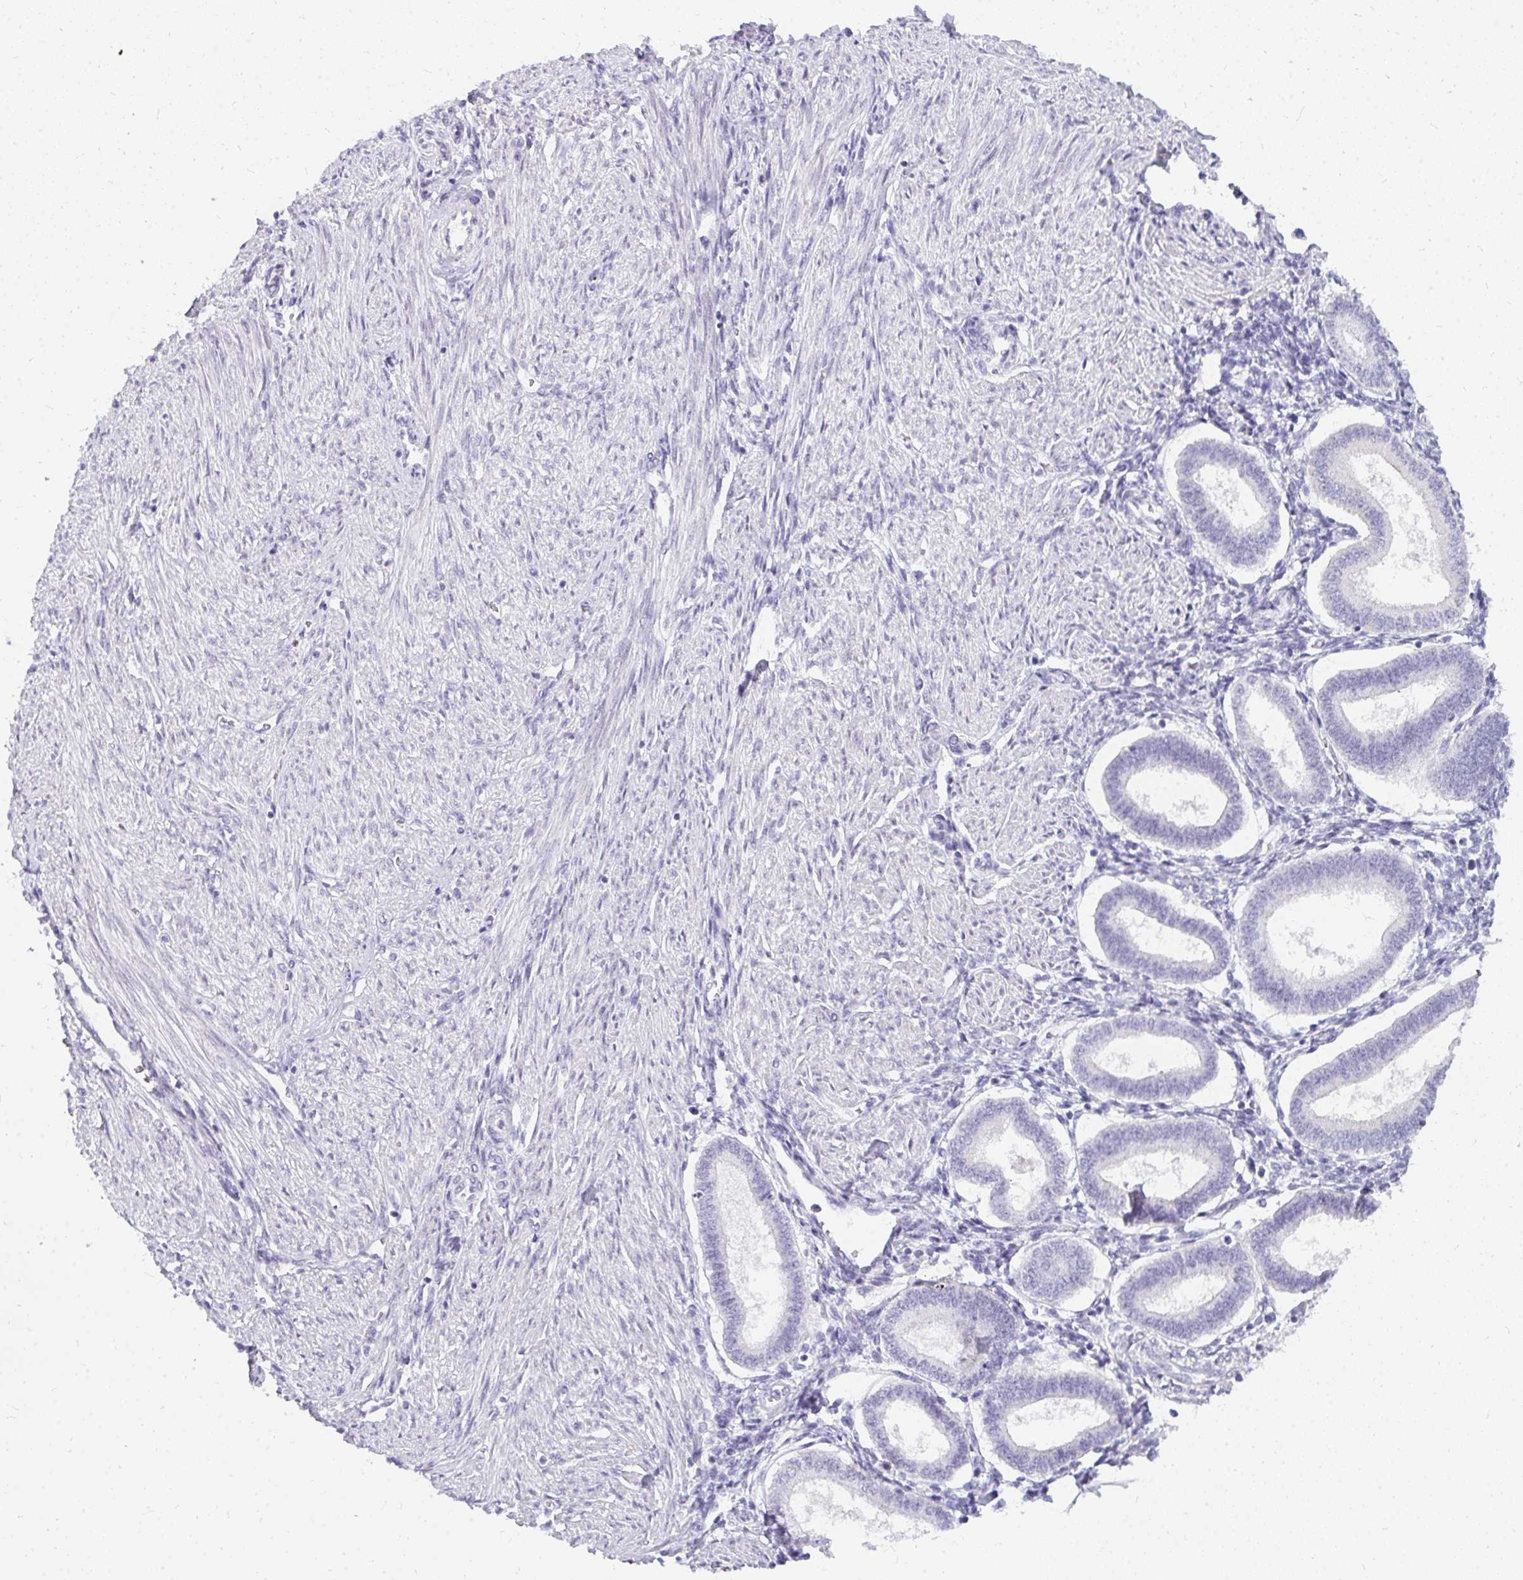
{"staining": {"intensity": "negative", "quantity": "none", "location": "none"}, "tissue": "endometrium", "cell_type": "Cells in endometrial stroma", "image_type": "normal", "snomed": [{"axis": "morphology", "description": "Normal tissue, NOS"}, {"axis": "topography", "description": "Endometrium"}], "caption": "Cells in endometrial stroma show no significant protein staining in normal endometrium.", "gene": "PPP1R3G", "patient": {"sex": "female", "age": 24}}